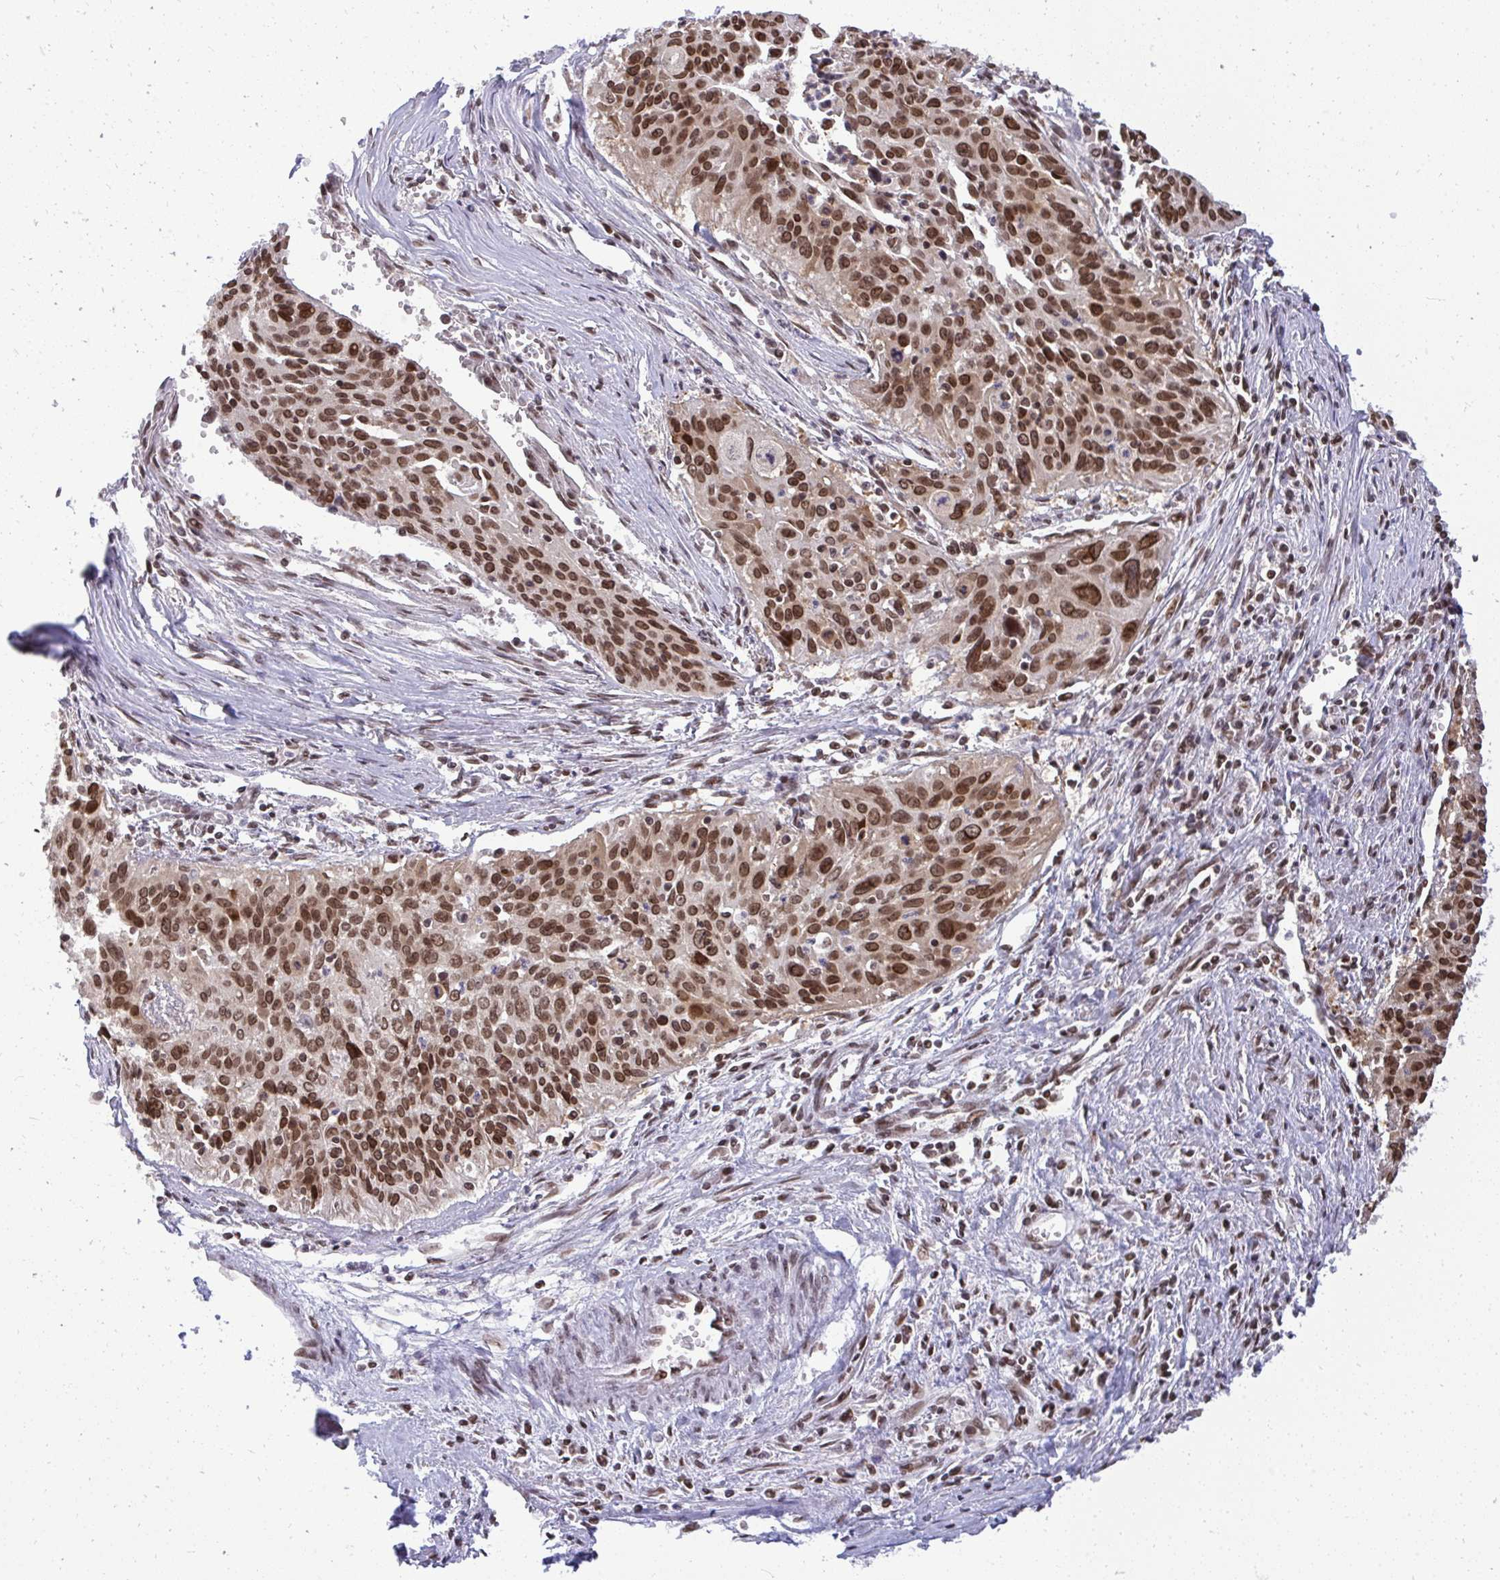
{"staining": {"intensity": "moderate", "quantity": ">75%", "location": "nuclear"}, "tissue": "cervical cancer", "cell_type": "Tumor cells", "image_type": "cancer", "snomed": [{"axis": "morphology", "description": "Squamous cell carcinoma, NOS"}, {"axis": "topography", "description": "Cervix"}], "caption": "There is medium levels of moderate nuclear expression in tumor cells of cervical squamous cell carcinoma, as demonstrated by immunohistochemical staining (brown color).", "gene": "JPT1", "patient": {"sex": "female", "age": 55}}